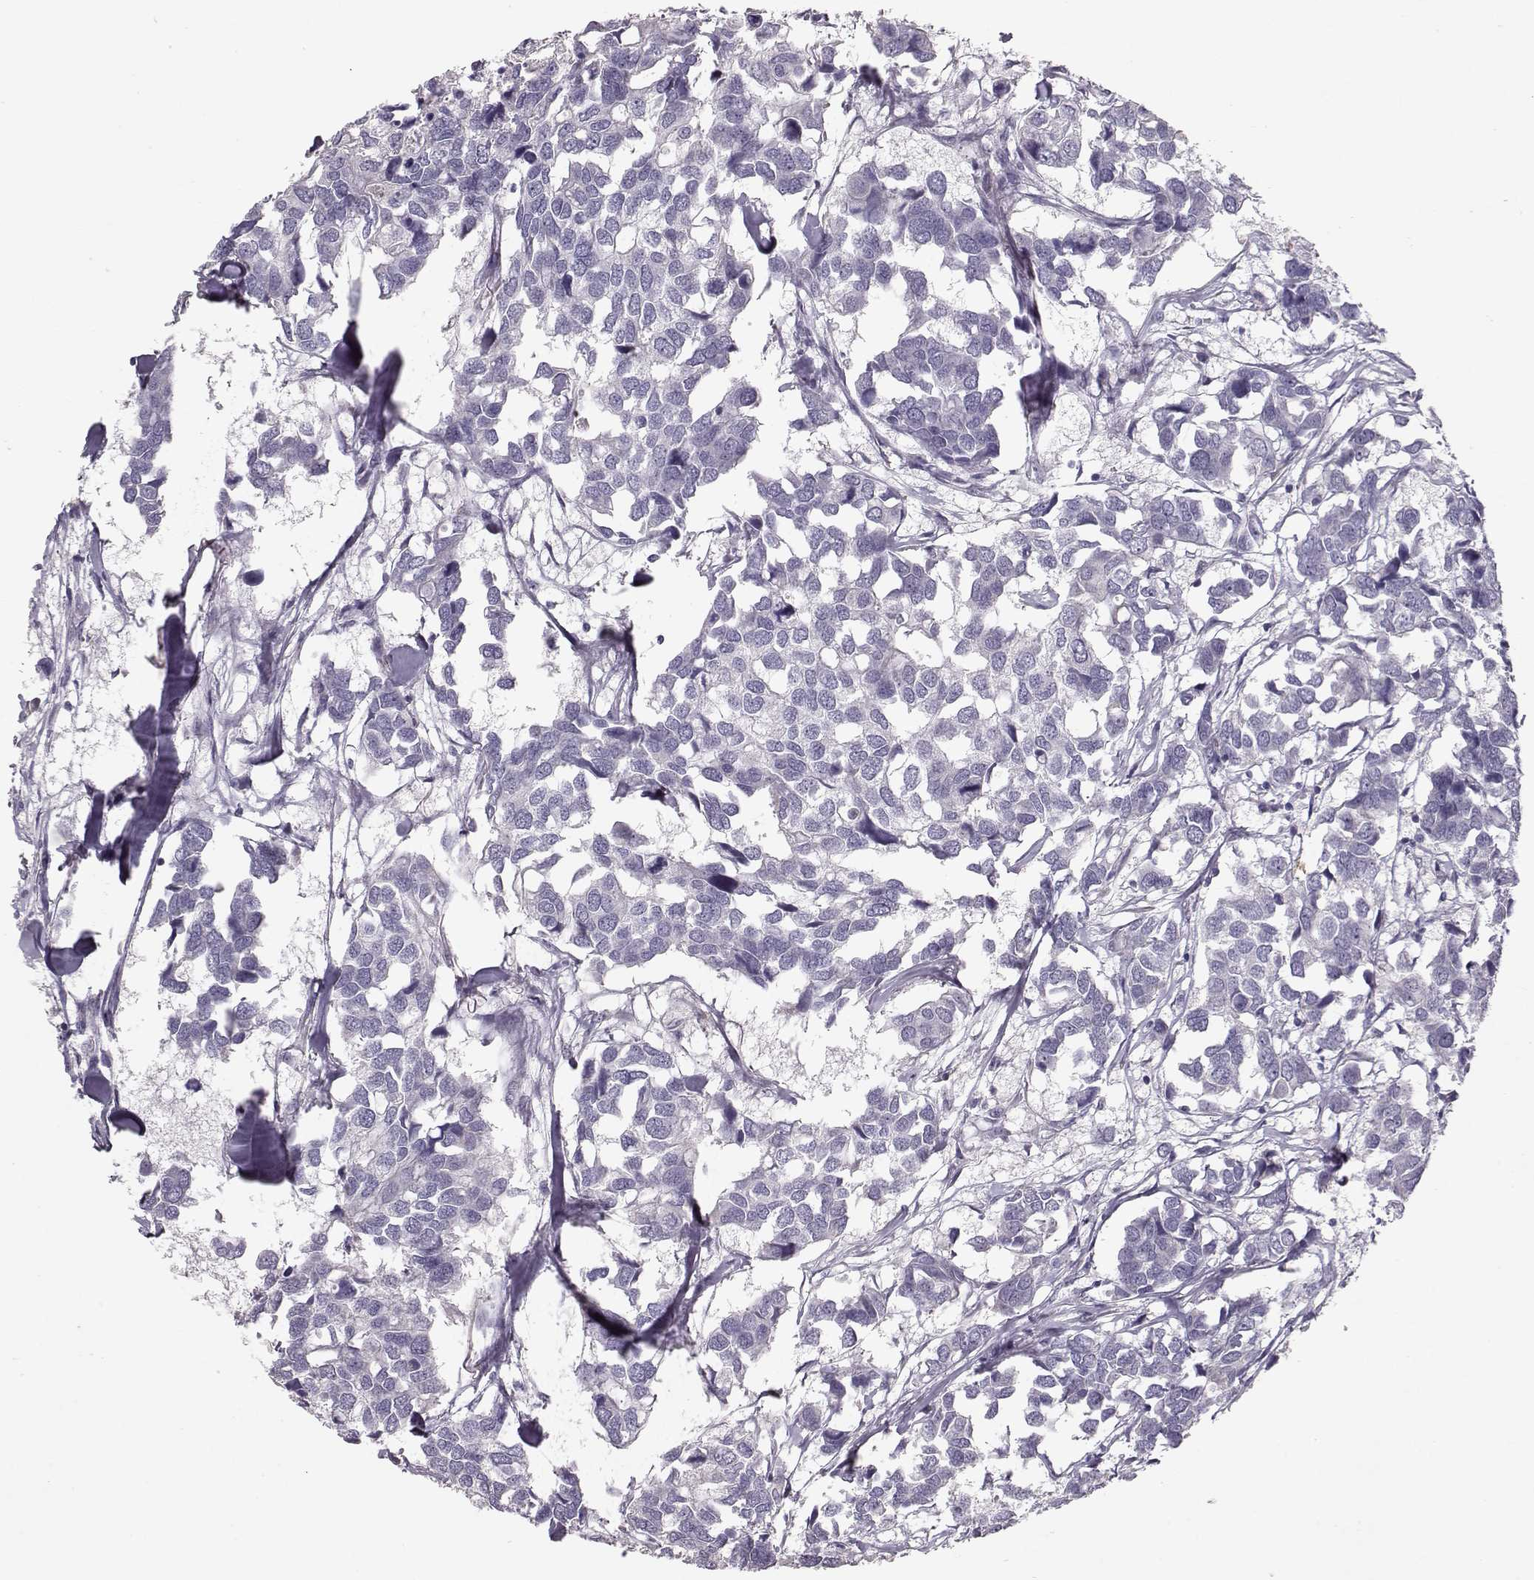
{"staining": {"intensity": "negative", "quantity": "none", "location": "none"}, "tissue": "breast cancer", "cell_type": "Tumor cells", "image_type": "cancer", "snomed": [{"axis": "morphology", "description": "Duct carcinoma"}, {"axis": "topography", "description": "Breast"}], "caption": "Immunohistochemical staining of breast cancer (invasive ductal carcinoma) displays no significant expression in tumor cells.", "gene": "POU1F1", "patient": {"sex": "female", "age": 83}}